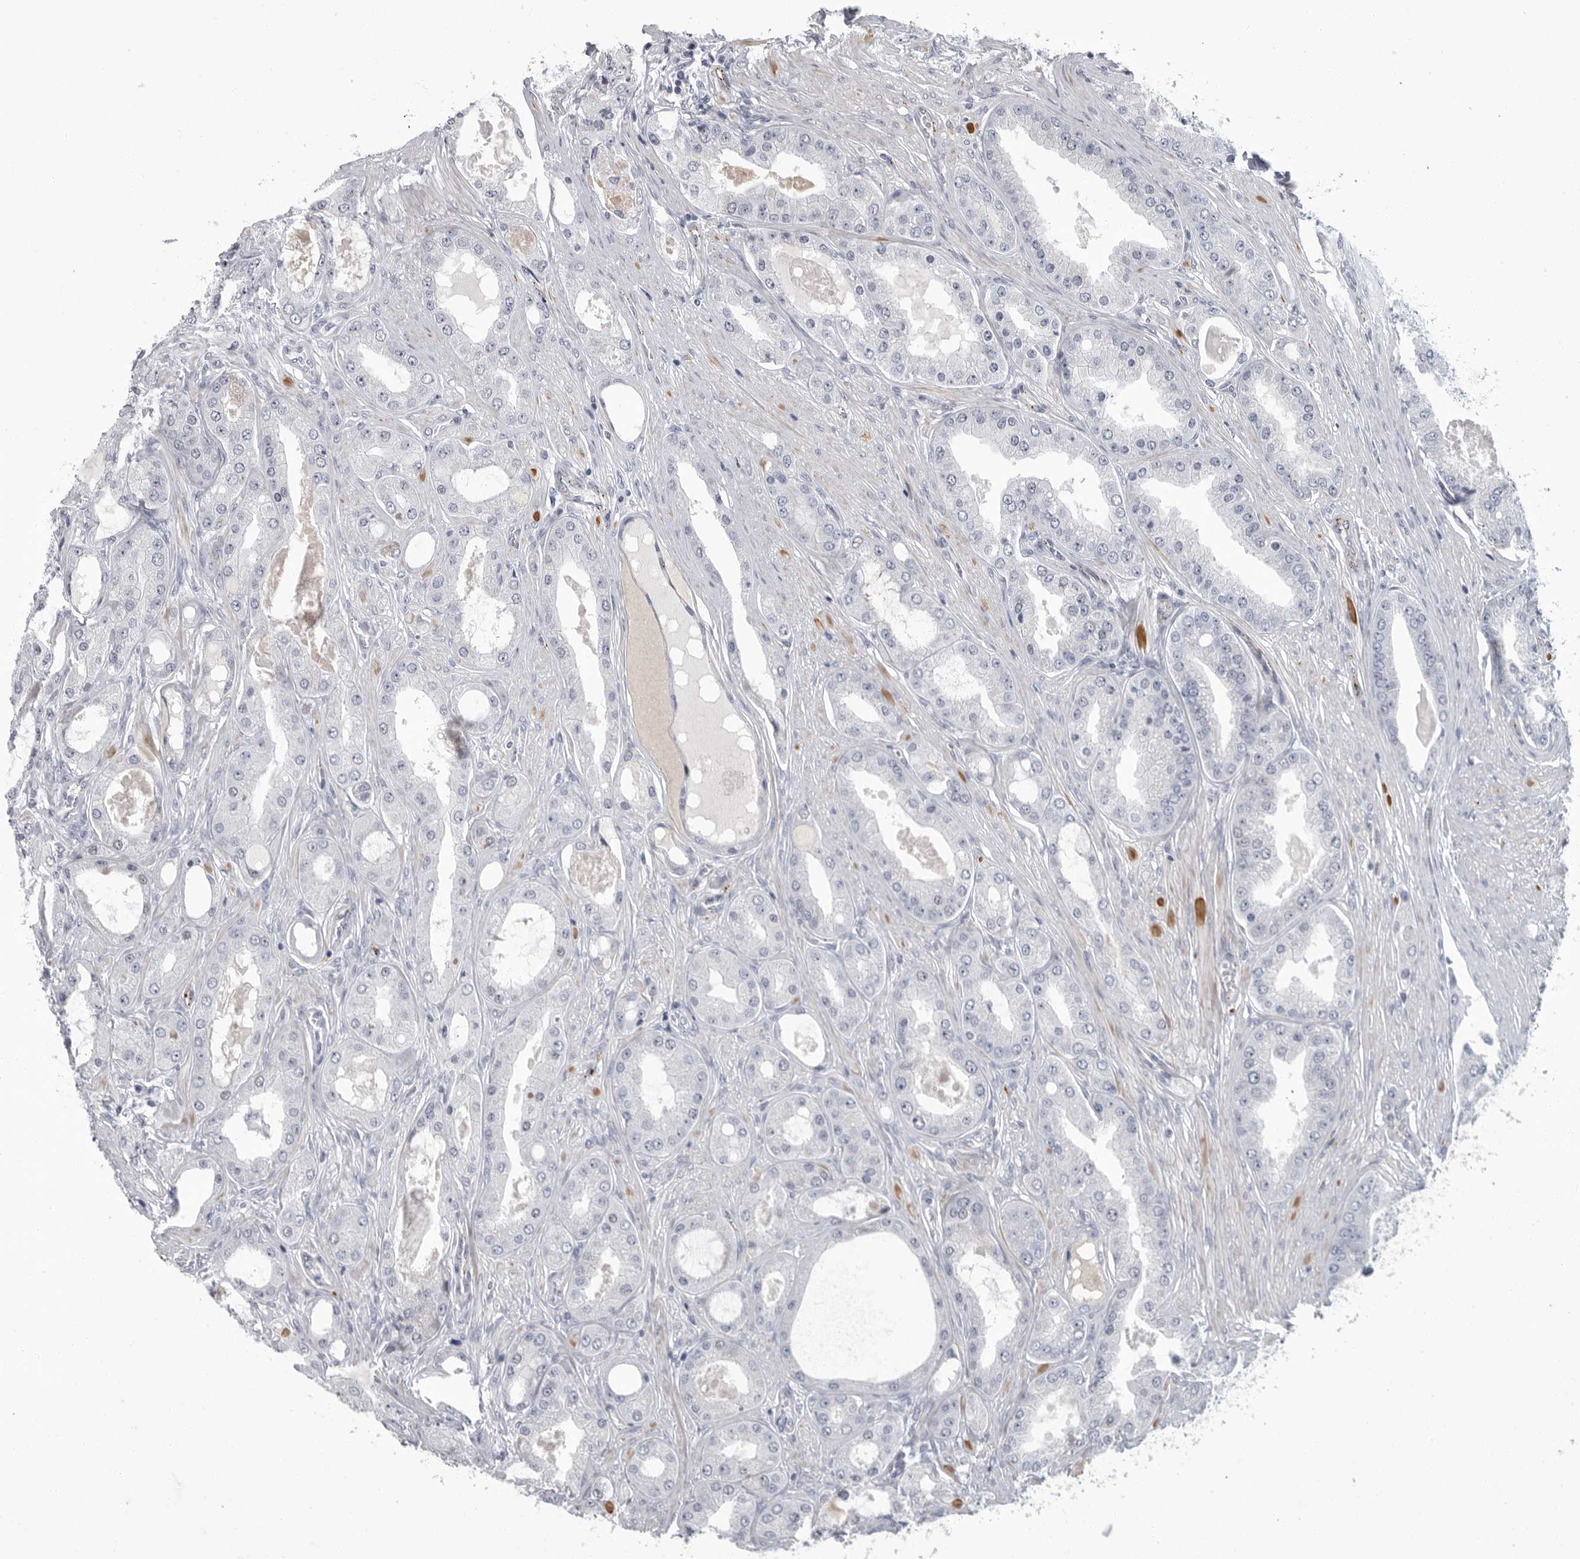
{"staining": {"intensity": "negative", "quantity": "none", "location": "none"}, "tissue": "prostate cancer", "cell_type": "Tumor cells", "image_type": "cancer", "snomed": [{"axis": "morphology", "description": "Adenocarcinoma, High grade"}, {"axis": "topography", "description": "Prostate"}], "caption": "High magnification brightfield microscopy of prostate cancer (adenocarcinoma (high-grade)) stained with DAB (brown) and counterstained with hematoxylin (blue): tumor cells show no significant expression.", "gene": "SLC25A39", "patient": {"sex": "male", "age": 60}}